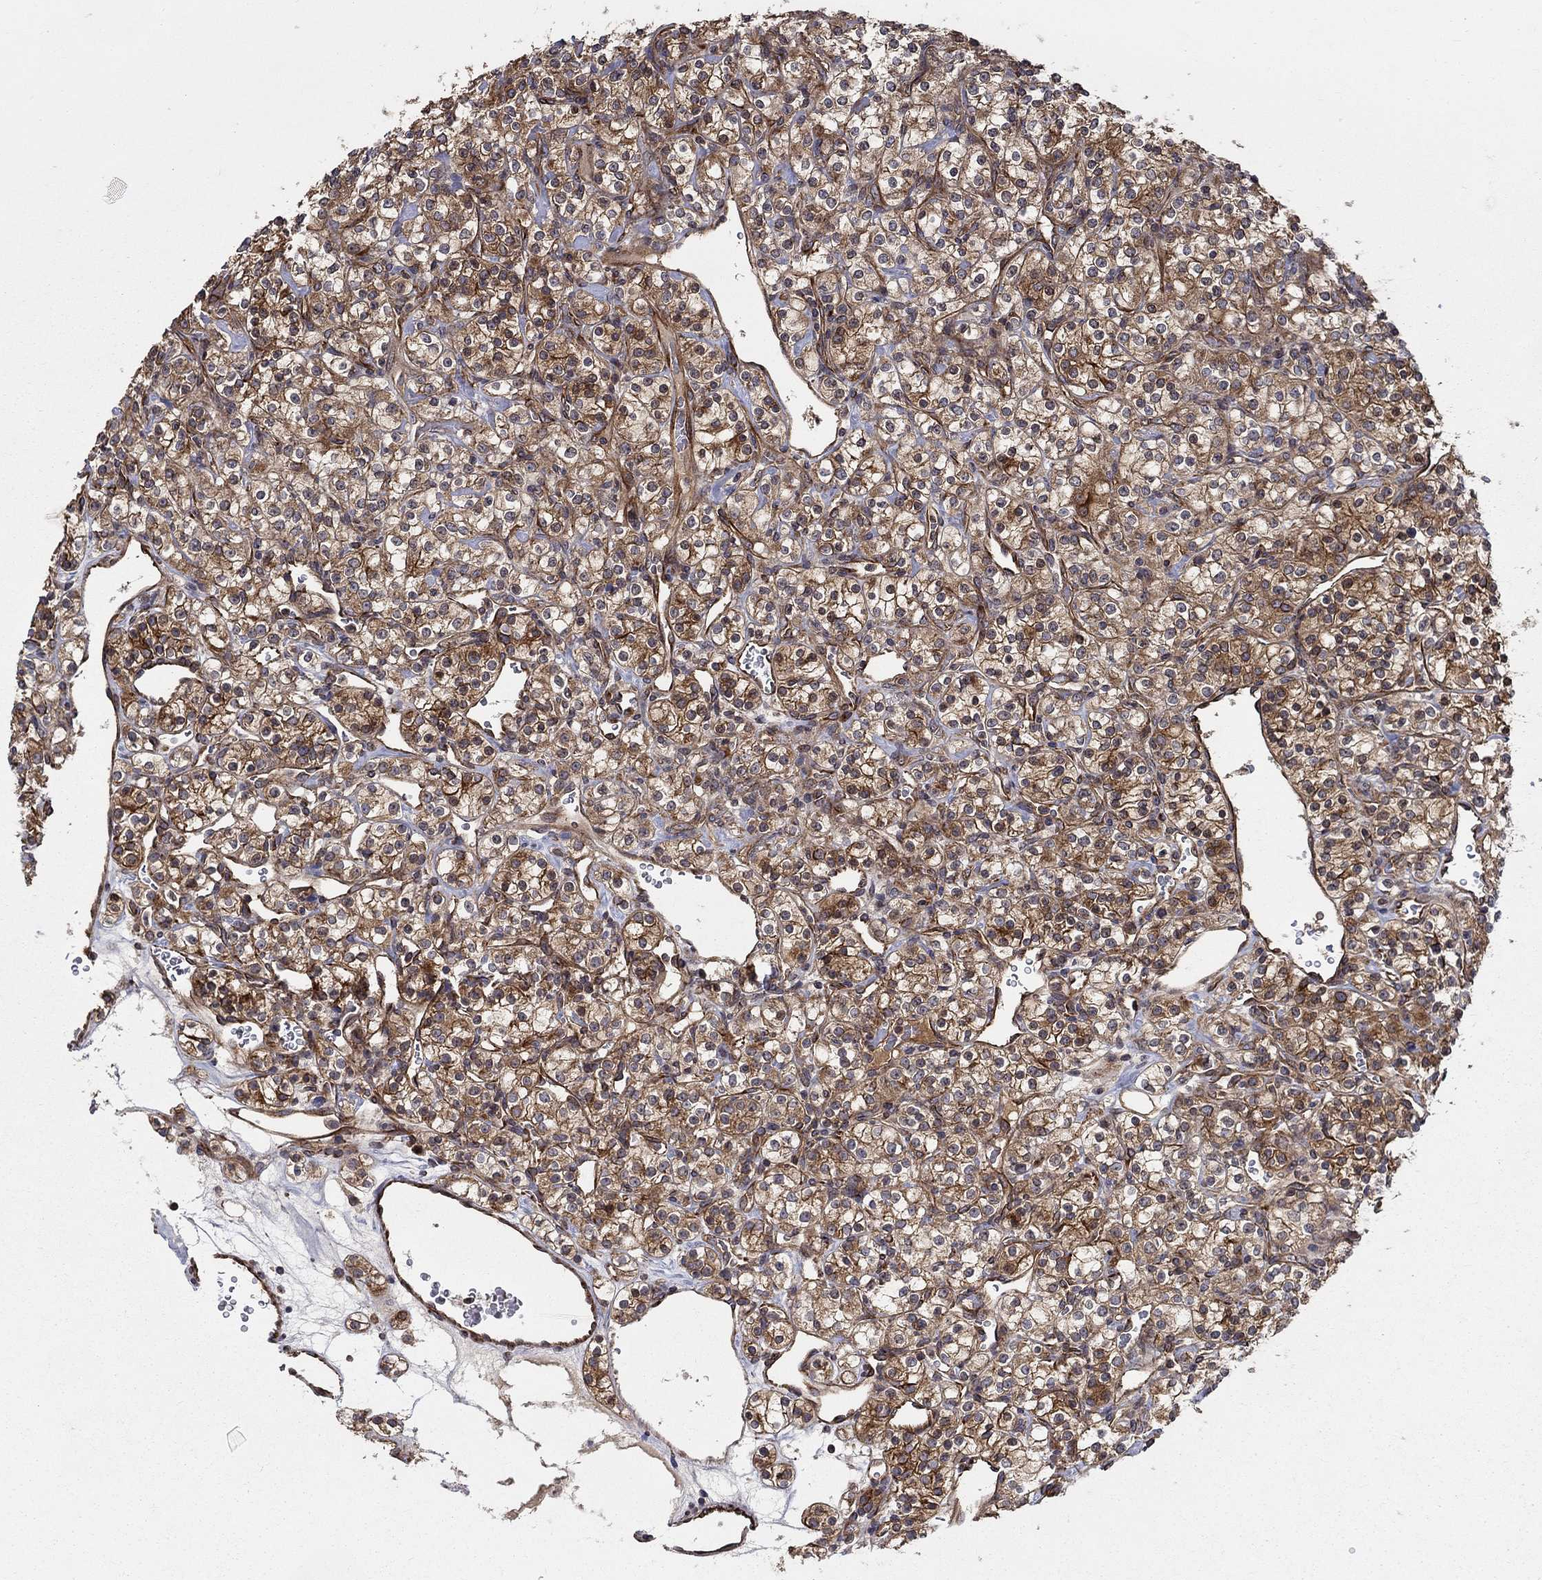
{"staining": {"intensity": "moderate", "quantity": "25%-75%", "location": "cytoplasmic/membranous"}, "tissue": "renal cancer", "cell_type": "Tumor cells", "image_type": "cancer", "snomed": [{"axis": "morphology", "description": "Adenocarcinoma, NOS"}, {"axis": "topography", "description": "Kidney"}], "caption": "Renal cancer (adenocarcinoma) was stained to show a protein in brown. There is medium levels of moderate cytoplasmic/membranous staining in approximately 25%-75% of tumor cells.", "gene": "BMERB1", "patient": {"sex": "male", "age": 77}}